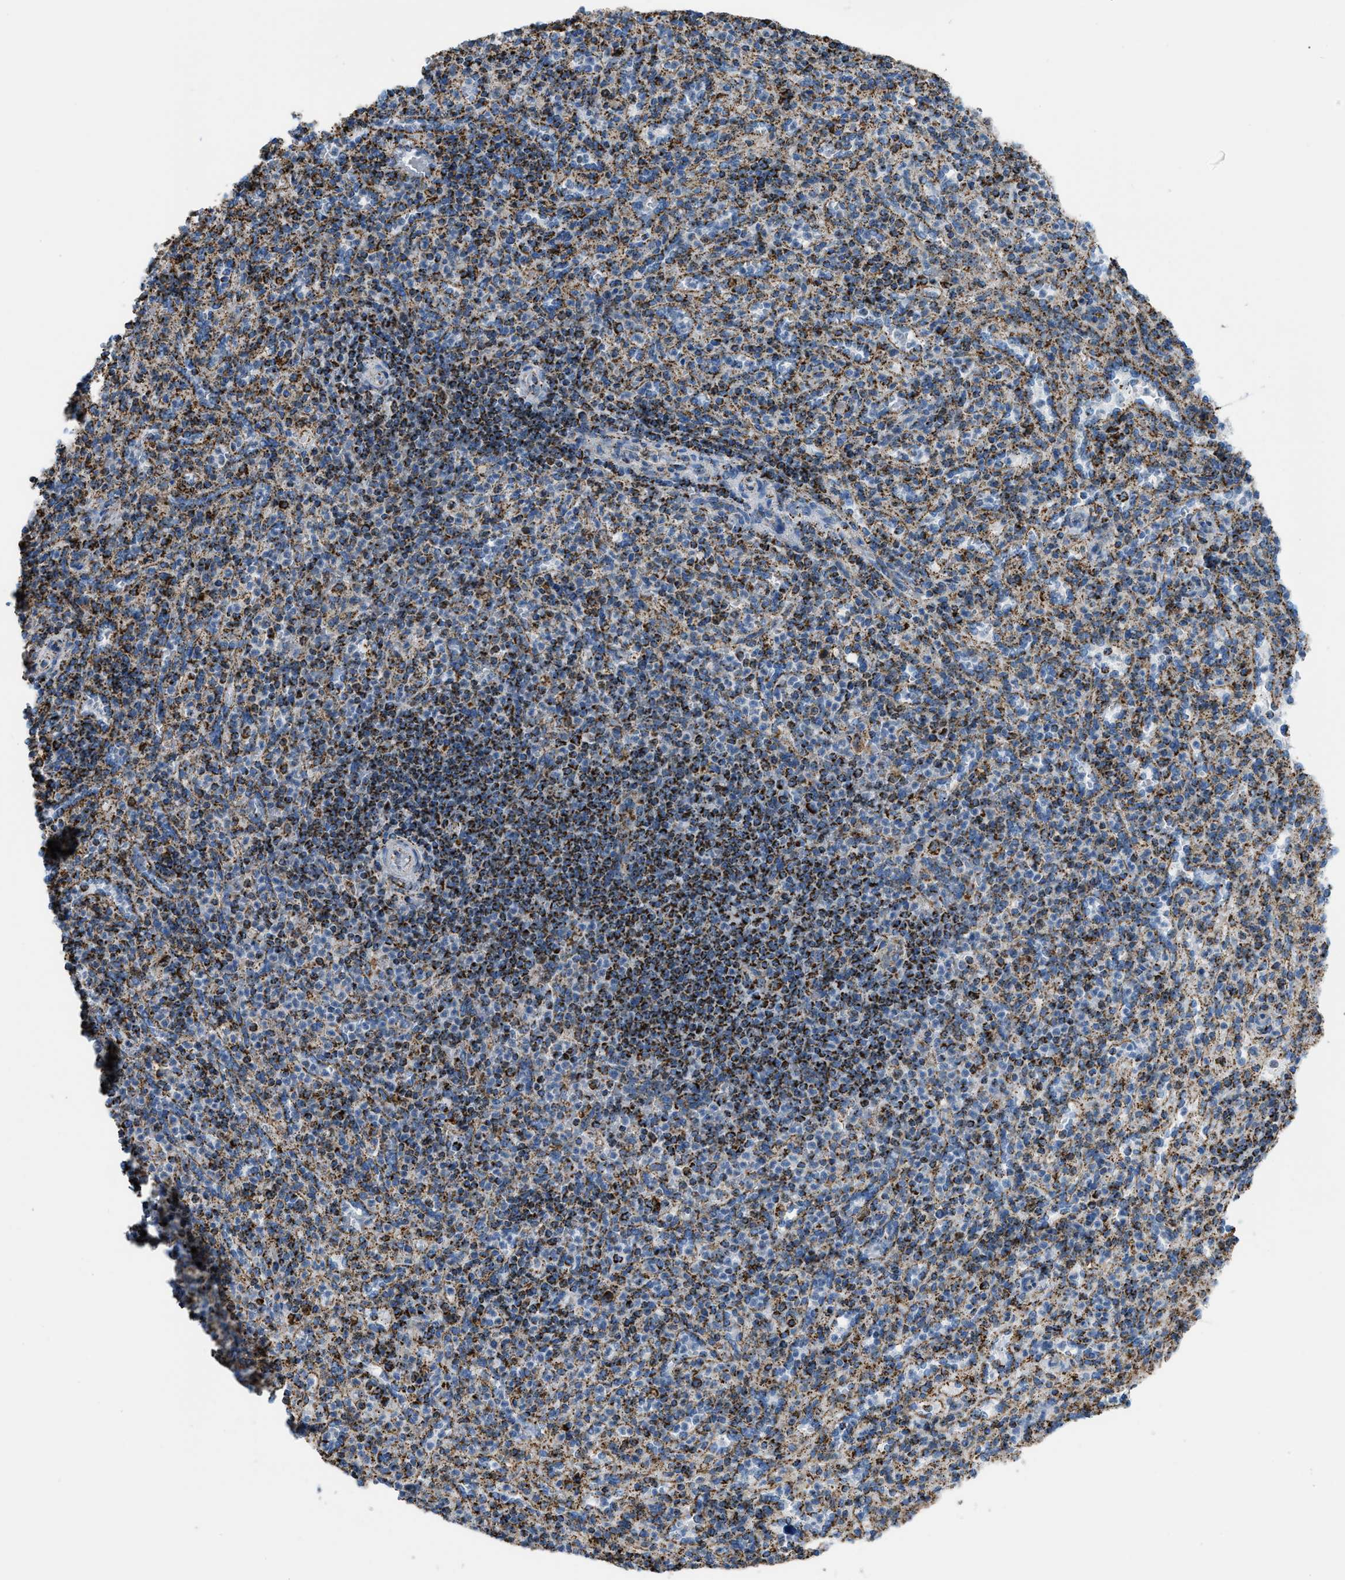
{"staining": {"intensity": "strong", "quantity": "25%-75%", "location": "cytoplasmic/membranous"}, "tissue": "spleen", "cell_type": "Cells in red pulp", "image_type": "normal", "snomed": [{"axis": "morphology", "description": "Normal tissue, NOS"}, {"axis": "topography", "description": "Spleen"}], "caption": "Brown immunohistochemical staining in benign human spleen shows strong cytoplasmic/membranous positivity in approximately 25%-75% of cells in red pulp. Using DAB (brown) and hematoxylin (blue) stains, captured at high magnification using brightfield microscopy.", "gene": "ETFB", "patient": {"sex": "male", "age": 36}}